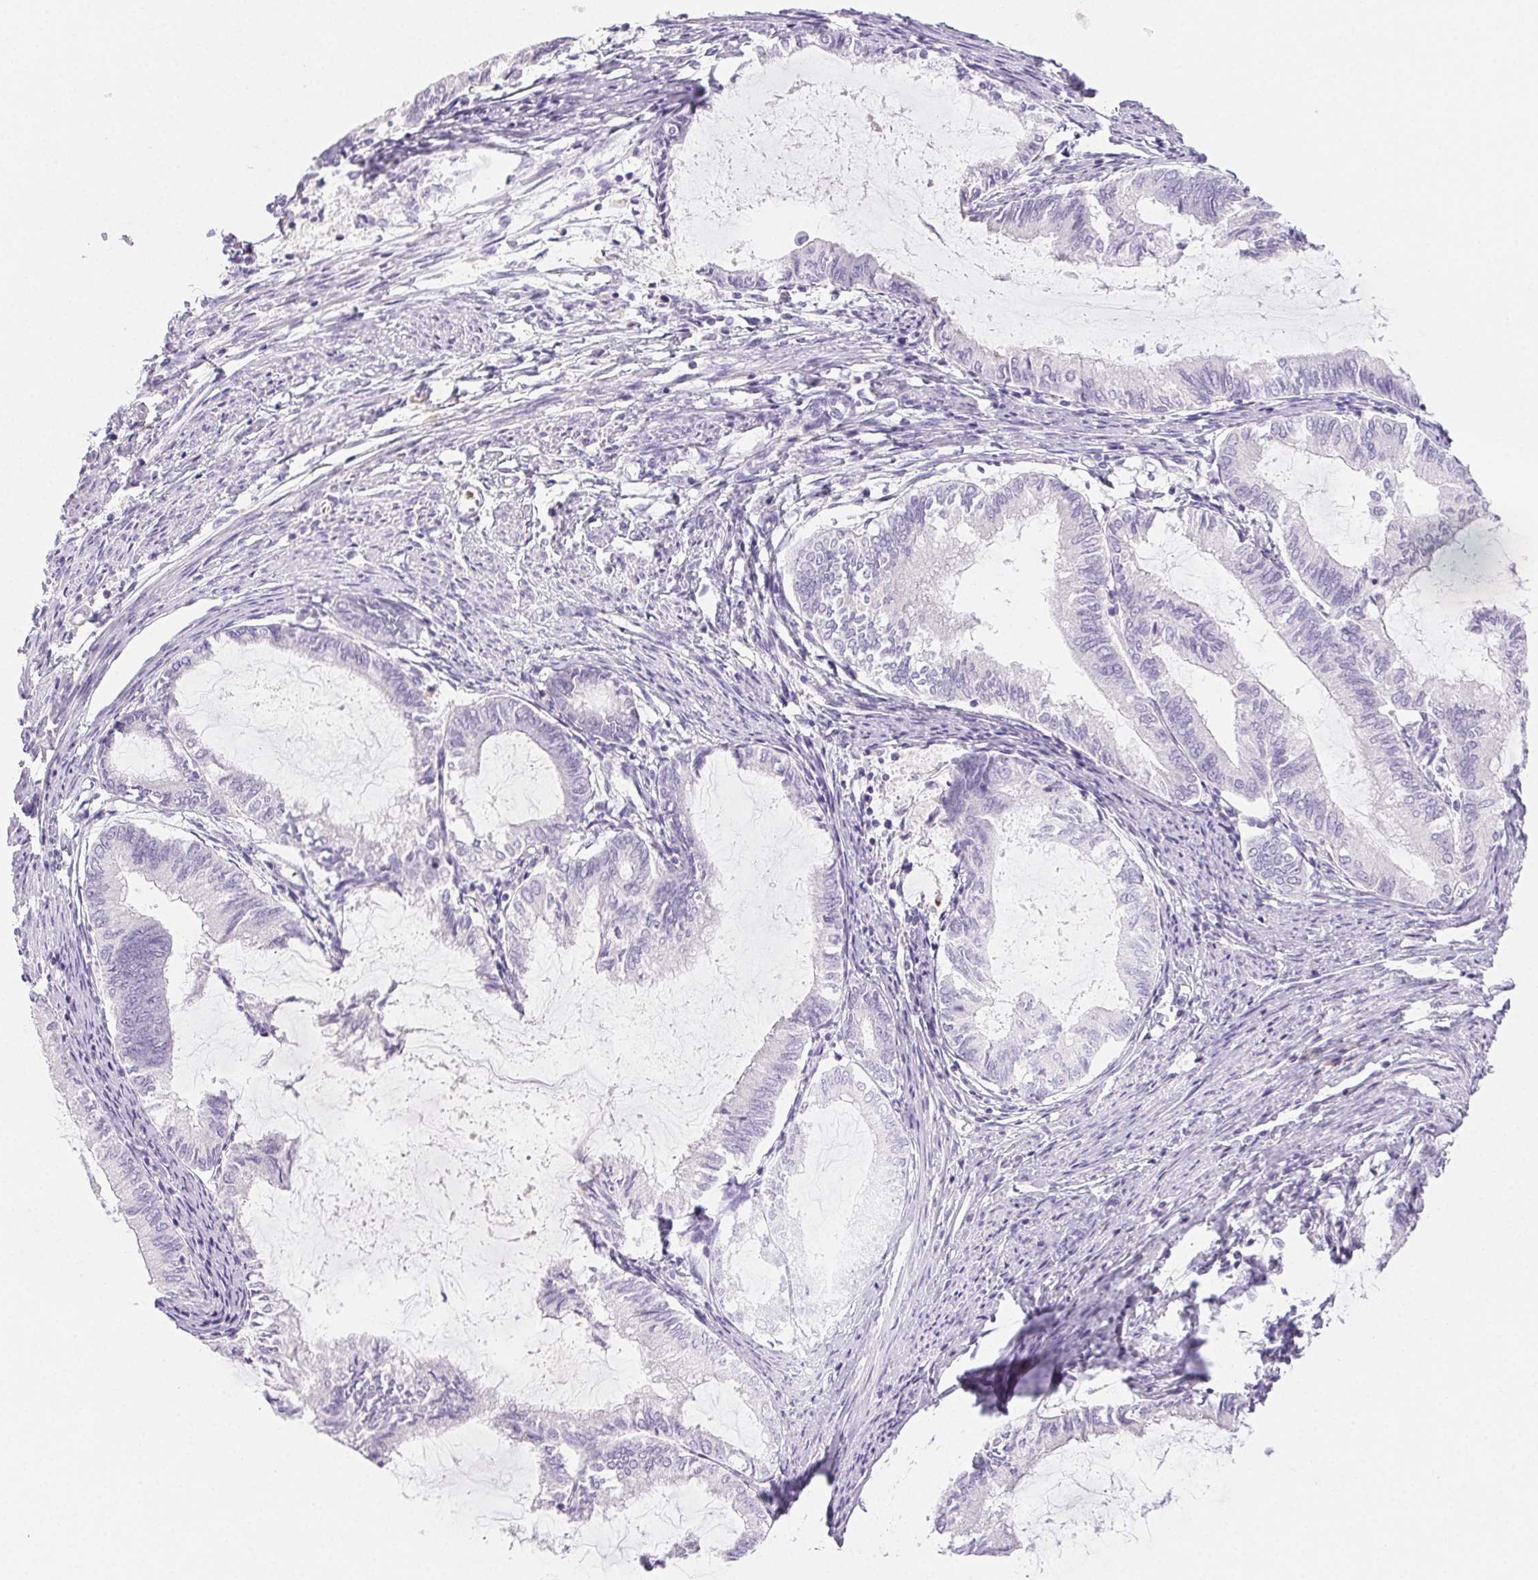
{"staining": {"intensity": "negative", "quantity": "none", "location": "none"}, "tissue": "endometrial cancer", "cell_type": "Tumor cells", "image_type": "cancer", "snomed": [{"axis": "morphology", "description": "Adenocarcinoma, NOS"}, {"axis": "topography", "description": "Endometrium"}], "caption": "High magnification brightfield microscopy of adenocarcinoma (endometrial) stained with DAB (brown) and counterstained with hematoxylin (blue): tumor cells show no significant expression.", "gene": "PADI4", "patient": {"sex": "female", "age": 86}}